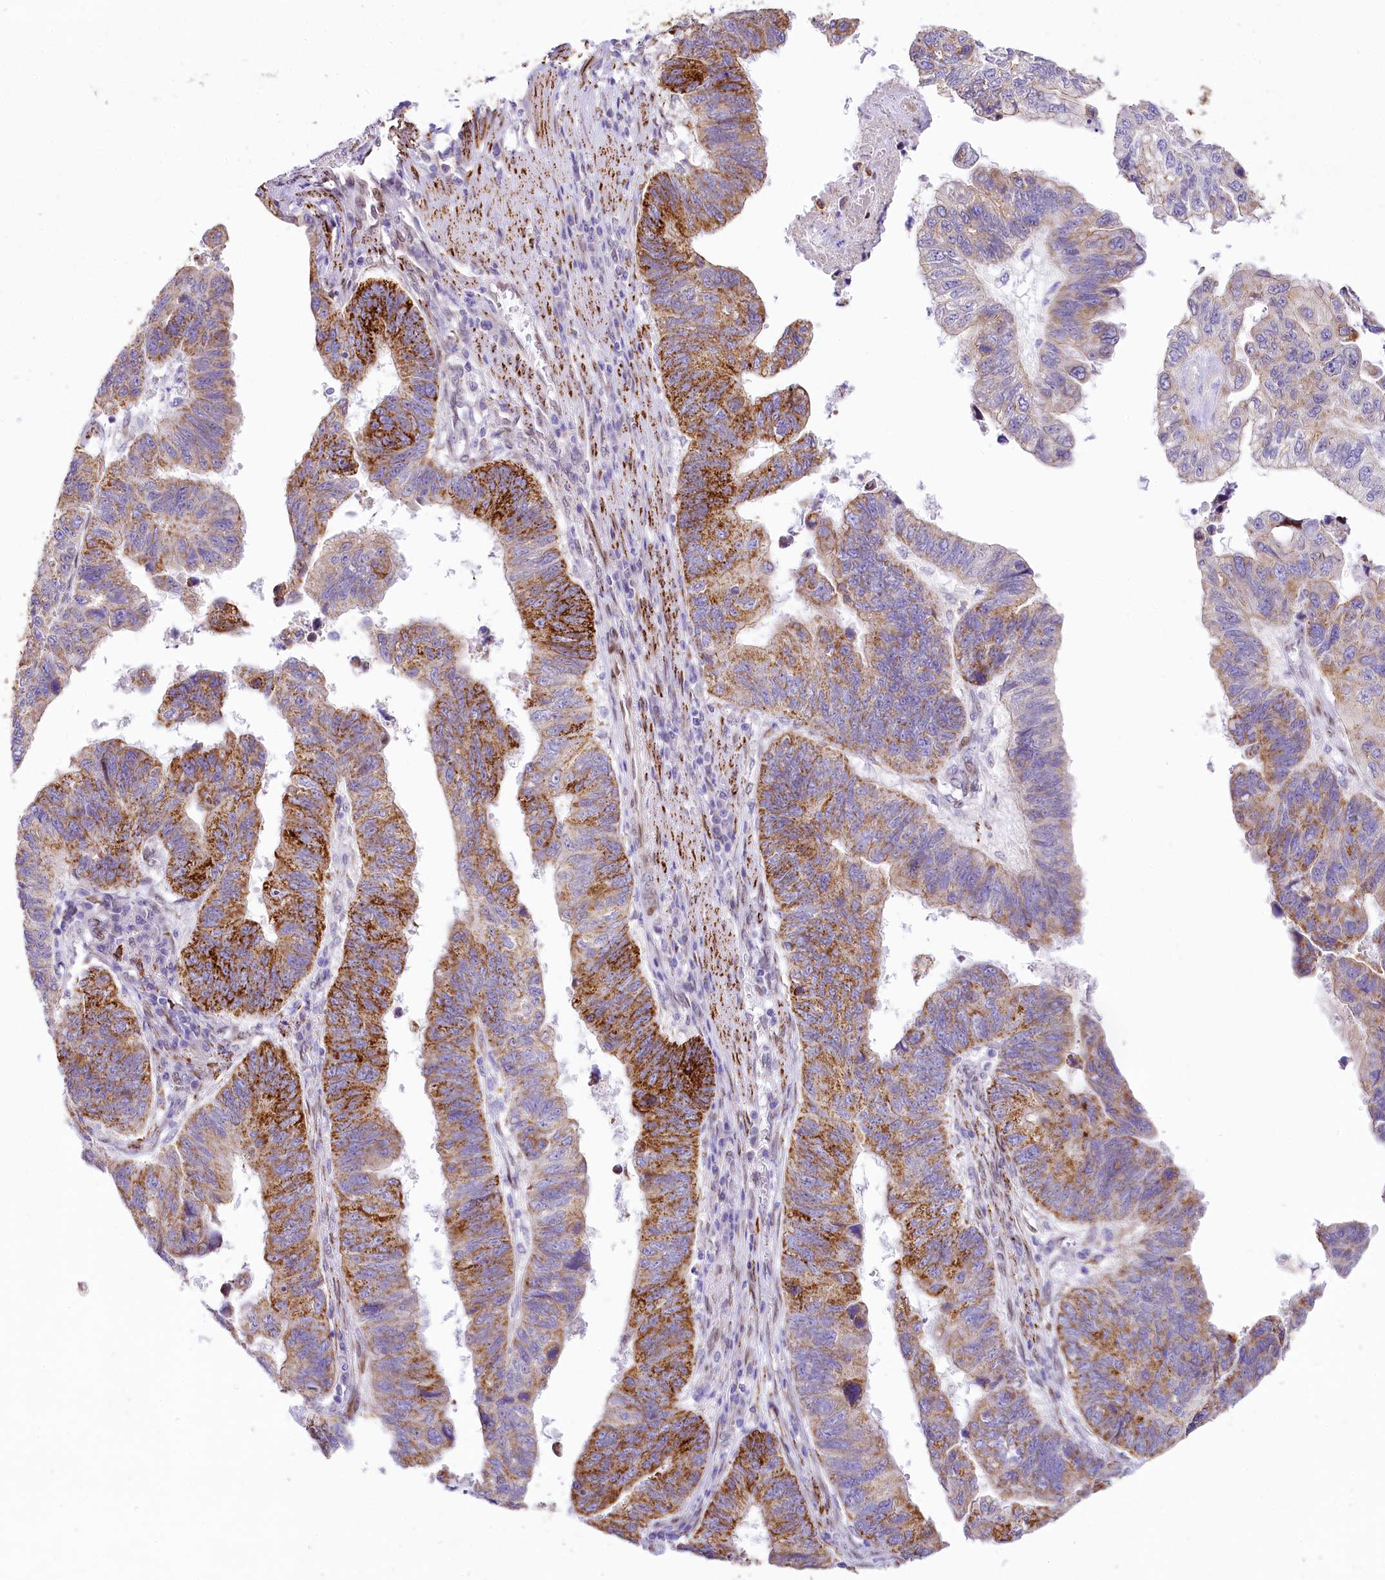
{"staining": {"intensity": "moderate", "quantity": ">75%", "location": "cytoplasmic/membranous"}, "tissue": "stomach cancer", "cell_type": "Tumor cells", "image_type": "cancer", "snomed": [{"axis": "morphology", "description": "Adenocarcinoma, NOS"}, {"axis": "topography", "description": "Stomach"}], "caption": "Brown immunohistochemical staining in human stomach cancer (adenocarcinoma) exhibits moderate cytoplasmic/membranous positivity in approximately >75% of tumor cells.", "gene": "PPIP5K2", "patient": {"sex": "male", "age": 59}}